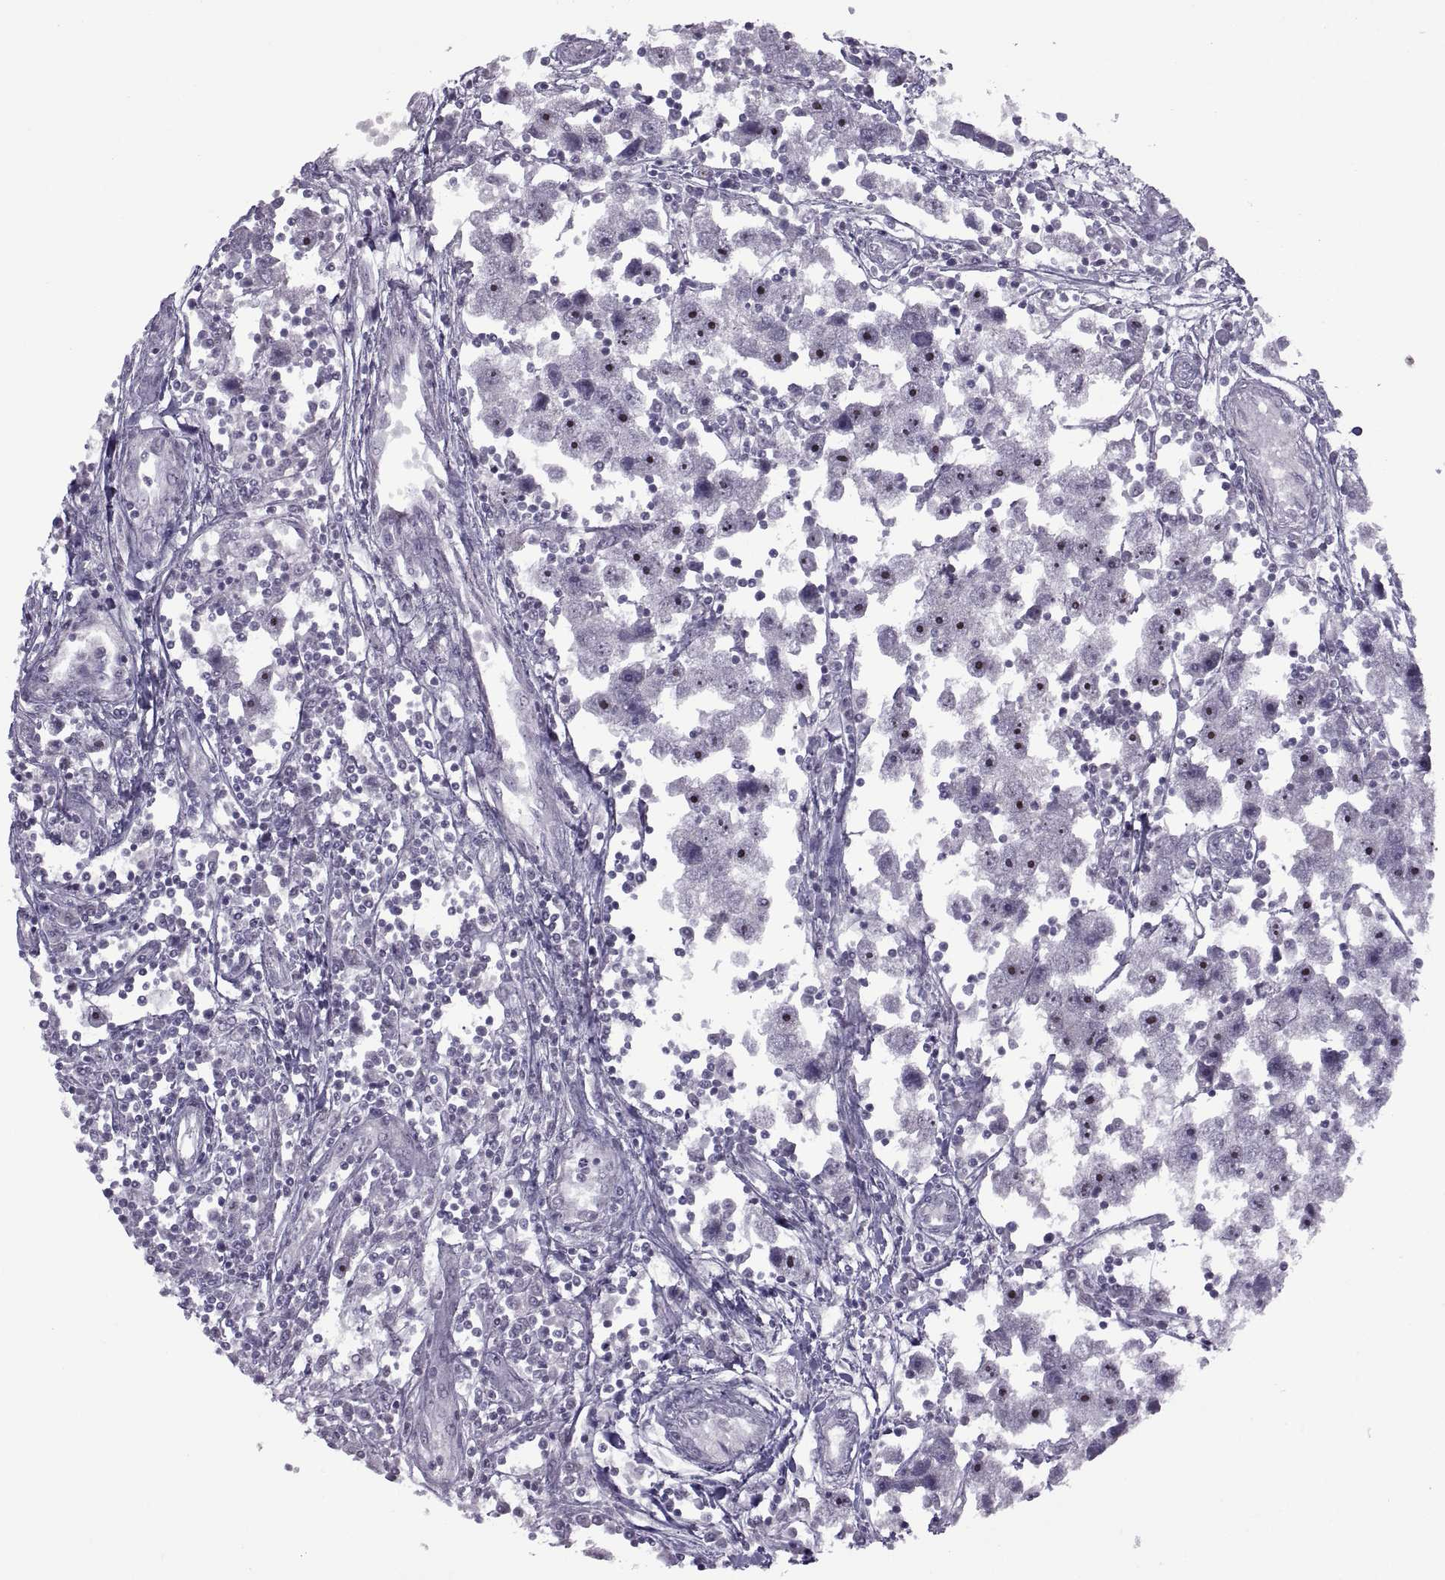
{"staining": {"intensity": "negative", "quantity": "none", "location": "none"}, "tissue": "testis cancer", "cell_type": "Tumor cells", "image_type": "cancer", "snomed": [{"axis": "morphology", "description": "Seminoma, NOS"}, {"axis": "topography", "description": "Testis"}], "caption": "Tumor cells are negative for protein expression in human testis cancer.", "gene": "ASIC2", "patient": {"sex": "male", "age": 30}}